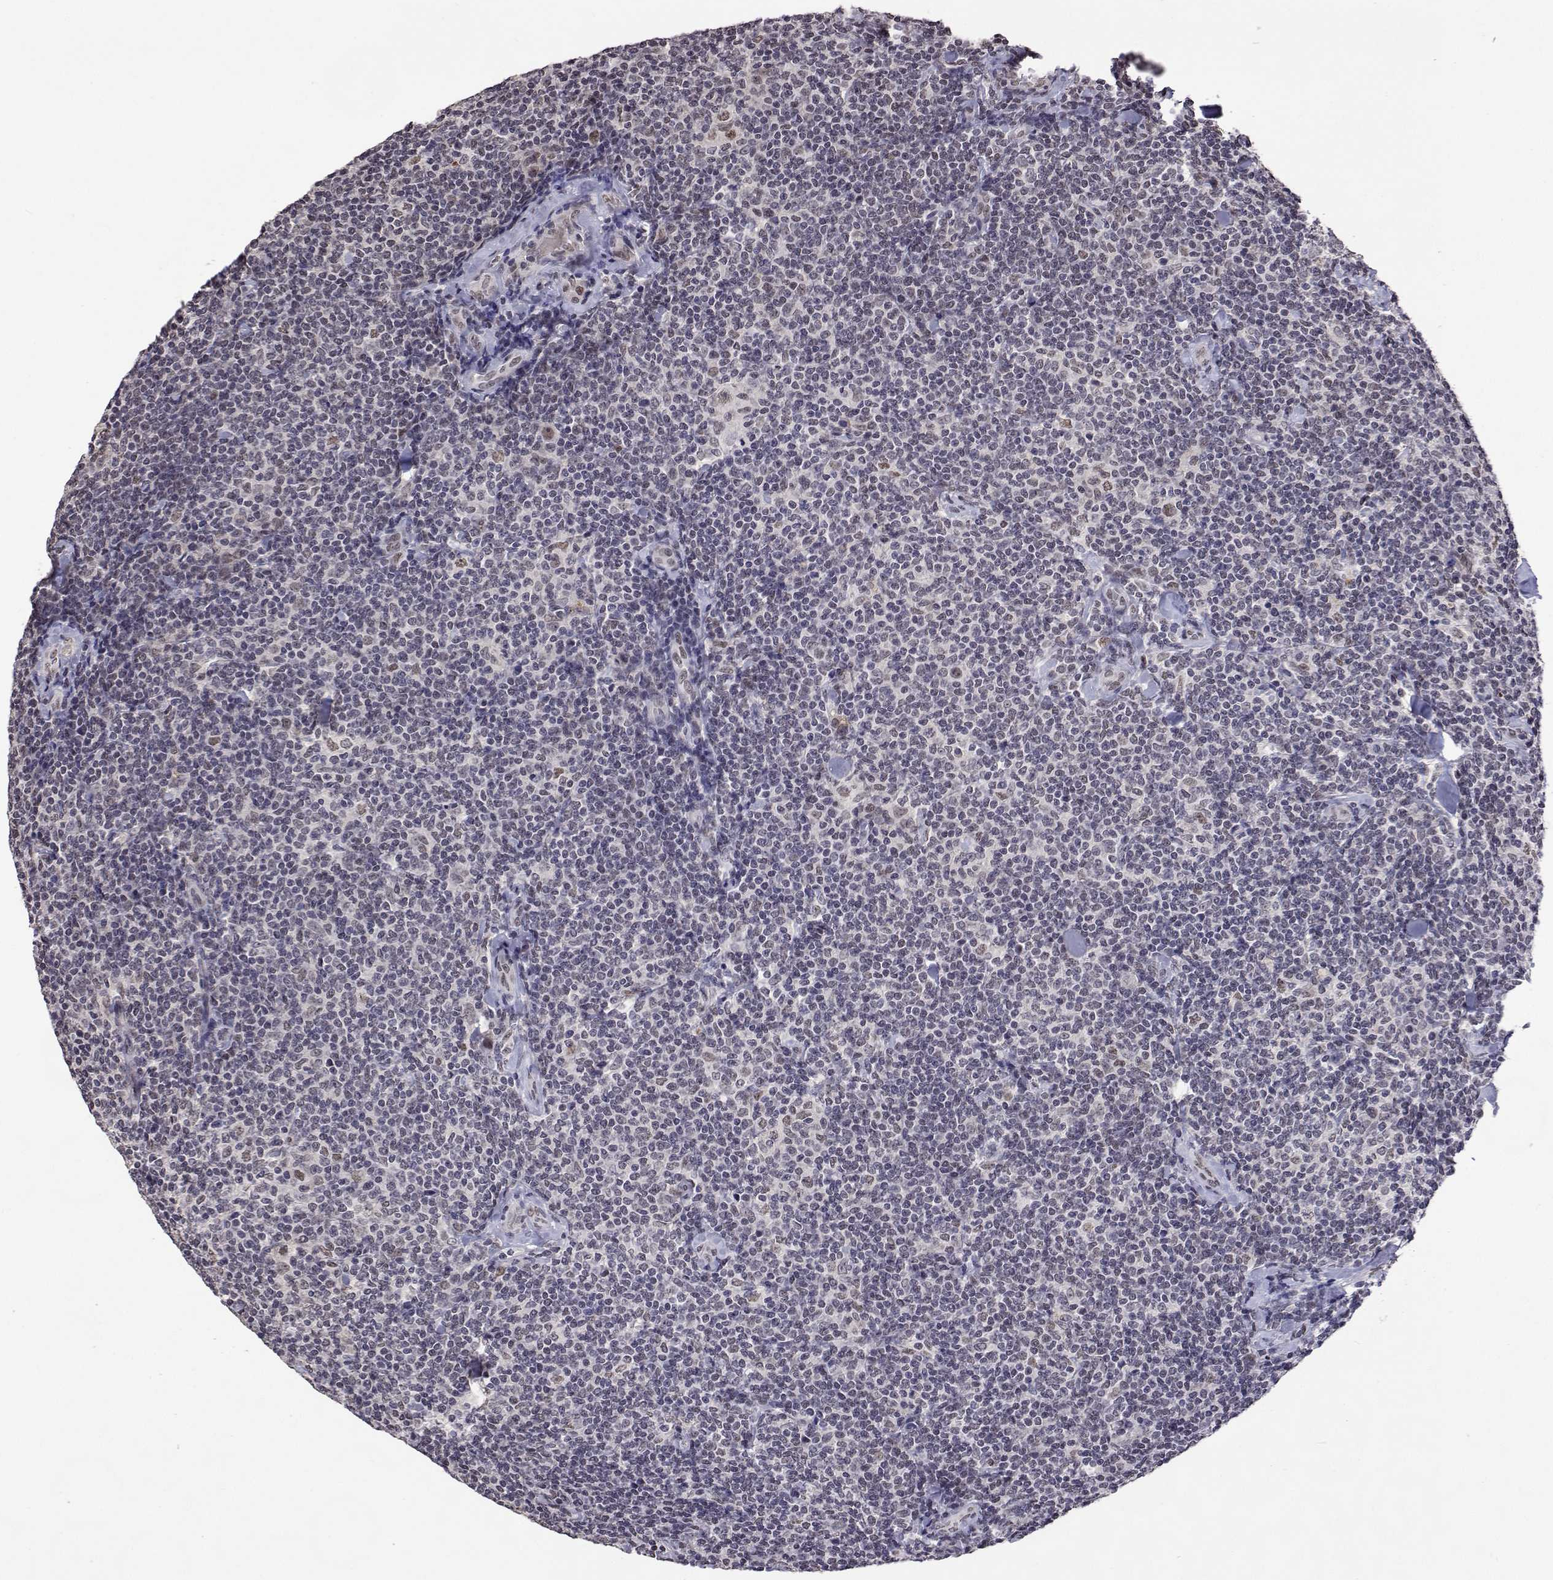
{"staining": {"intensity": "negative", "quantity": "none", "location": "none"}, "tissue": "lymphoma", "cell_type": "Tumor cells", "image_type": "cancer", "snomed": [{"axis": "morphology", "description": "Malignant lymphoma, non-Hodgkin's type, Low grade"}, {"axis": "topography", "description": "Lymph node"}], "caption": "The immunohistochemistry (IHC) micrograph has no significant staining in tumor cells of malignant lymphoma, non-Hodgkin's type (low-grade) tissue. (Stains: DAB (3,3'-diaminobenzidine) immunohistochemistry (IHC) with hematoxylin counter stain, Microscopy: brightfield microscopy at high magnification).", "gene": "HNRNPA0", "patient": {"sex": "female", "age": 56}}